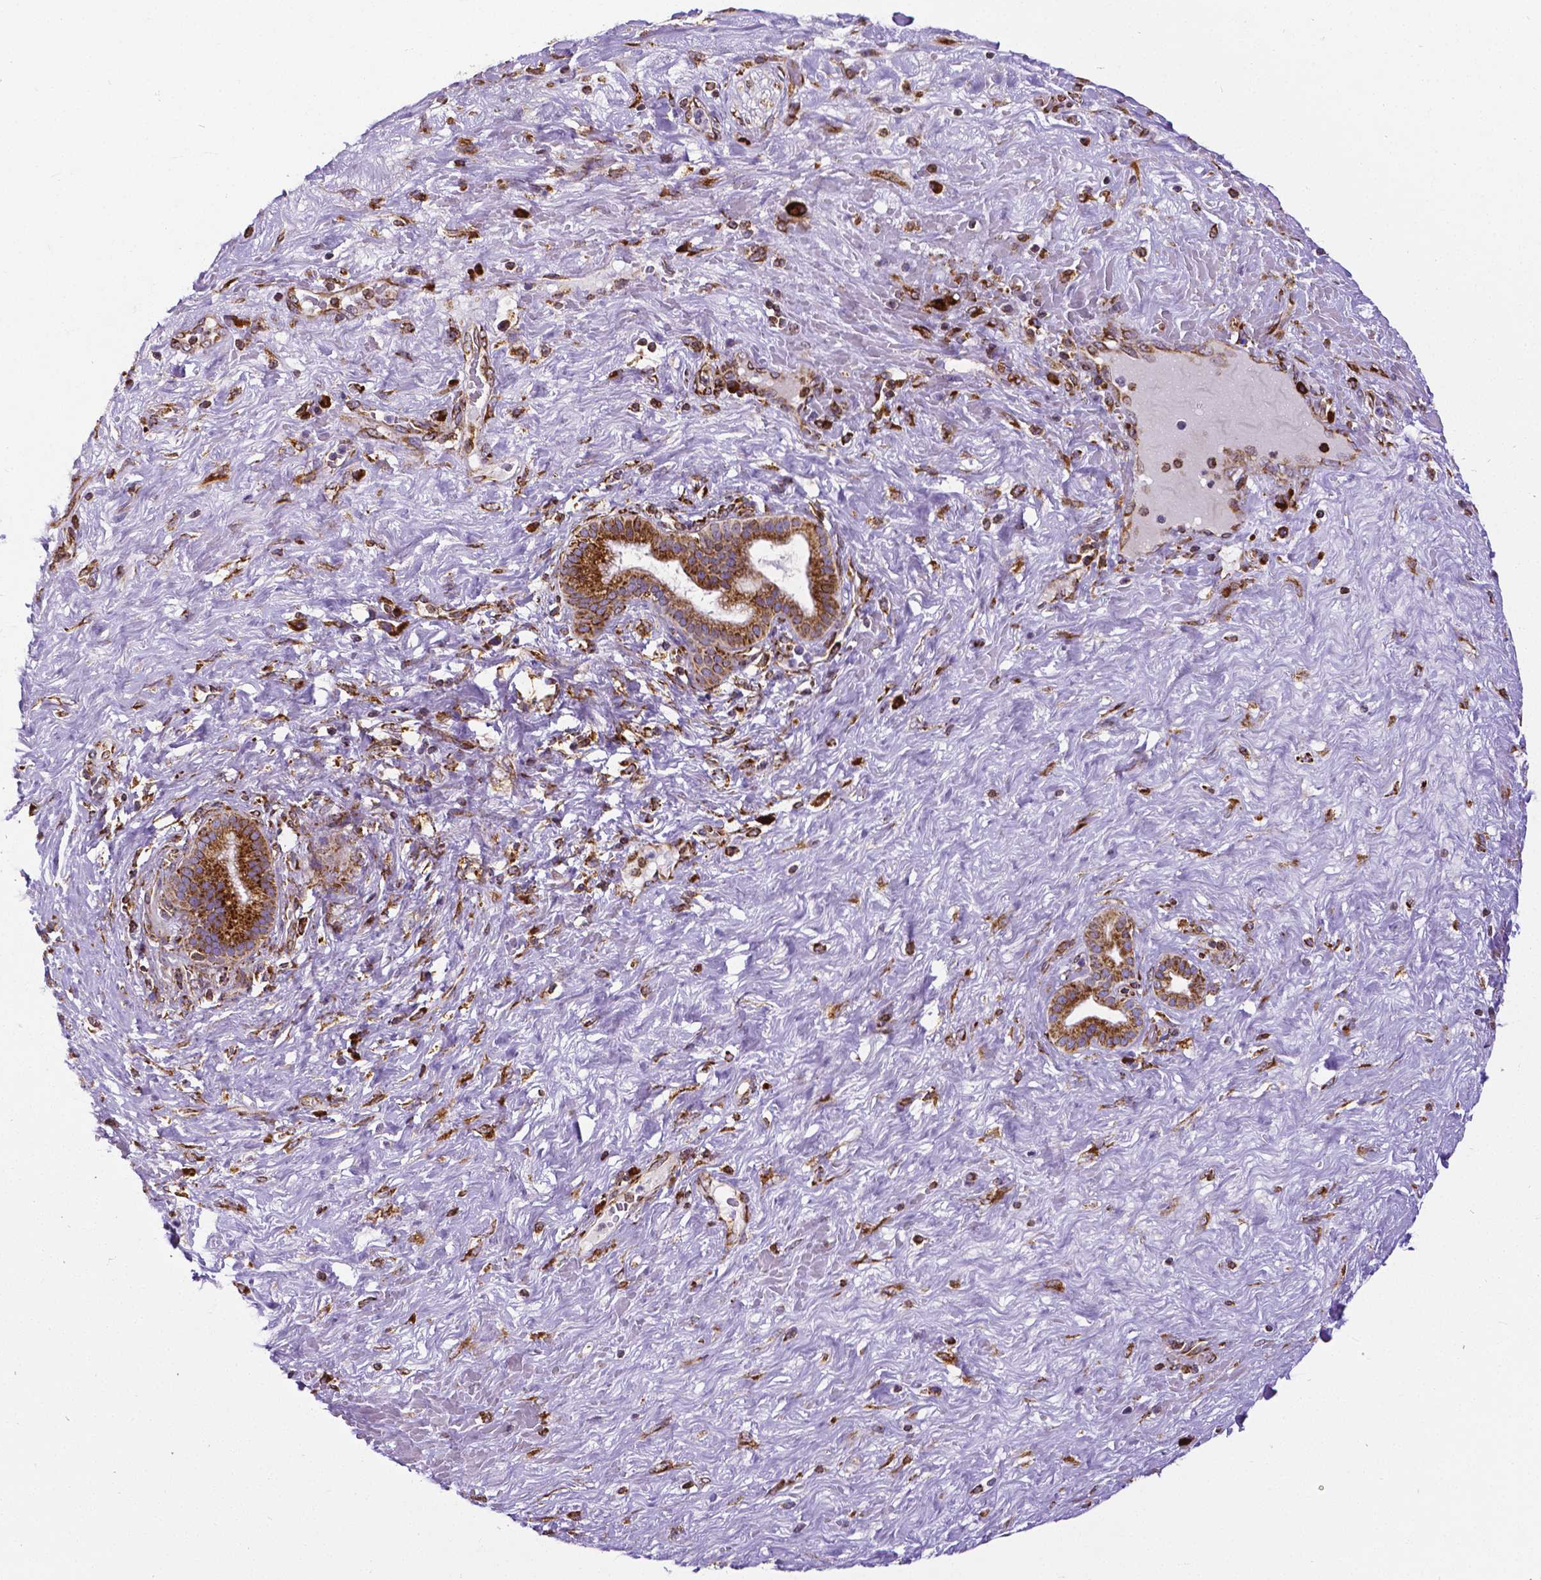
{"staining": {"intensity": "strong", "quantity": ">75%", "location": "cytoplasmic/membranous"}, "tissue": "pancreatic cancer", "cell_type": "Tumor cells", "image_type": "cancer", "snomed": [{"axis": "morphology", "description": "Adenocarcinoma, NOS"}, {"axis": "topography", "description": "Pancreas"}], "caption": "Tumor cells reveal strong cytoplasmic/membranous staining in about >75% of cells in pancreatic adenocarcinoma.", "gene": "MTDH", "patient": {"sex": "male", "age": 44}}